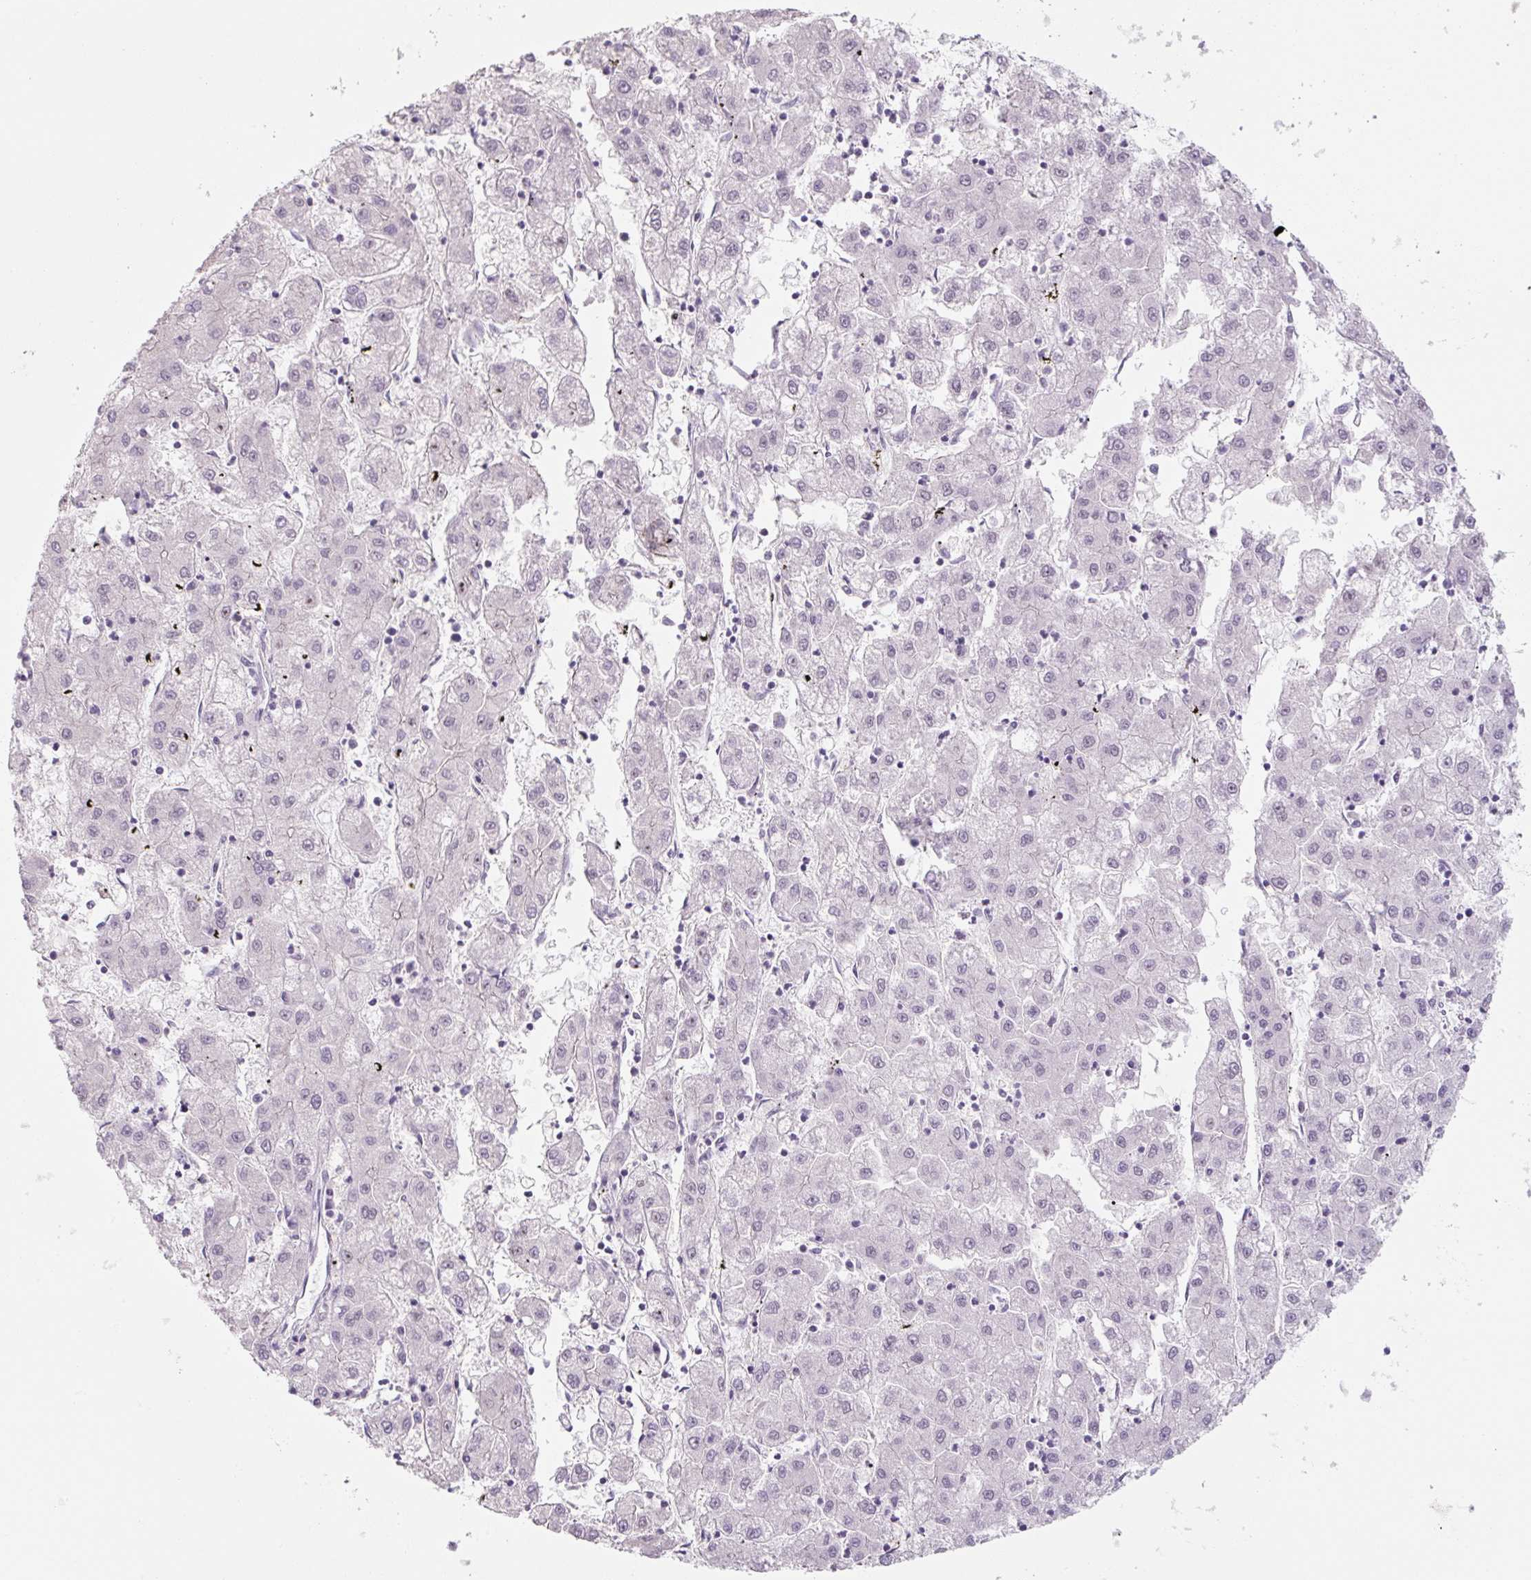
{"staining": {"intensity": "negative", "quantity": "none", "location": "none"}, "tissue": "liver cancer", "cell_type": "Tumor cells", "image_type": "cancer", "snomed": [{"axis": "morphology", "description": "Carcinoma, Hepatocellular, NOS"}, {"axis": "topography", "description": "Liver"}], "caption": "This is an immunohistochemistry micrograph of liver hepatocellular carcinoma. There is no staining in tumor cells.", "gene": "PRM1", "patient": {"sex": "male", "age": 72}}